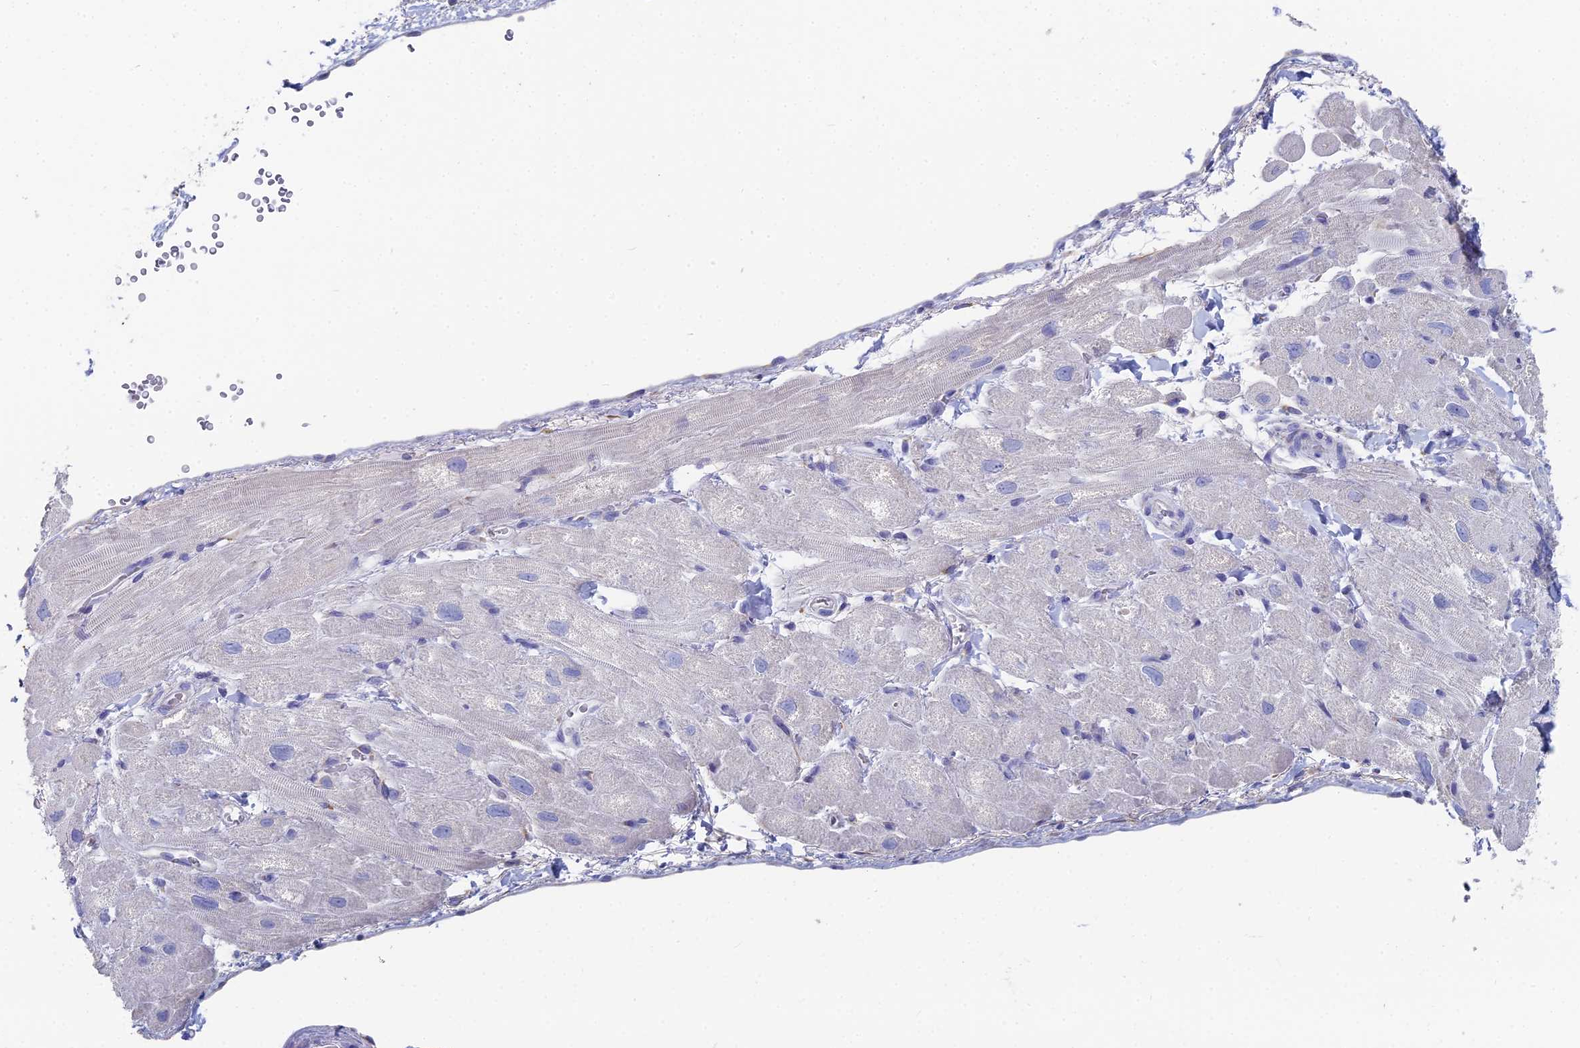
{"staining": {"intensity": "moderate", "quantity": "<25%", "location": "cytoplasmic/membranous"}, "tissue": "heart muscle", "cell_type": "Cardiomyocytes", "image_type": "normal", "snomed": [{"axis": "morphology", "description": "Normal tissue, NOS"}, {"axis": "topography", "description": "Heart"}], "caption": "Normal heart muscle demonstrates moderate cytoplasmic/membranous expression in approximately <25% of cardiomyocytes, visualized by immunohistochemistry. (Stains: DAB in brown, nuclei in blue, Microscopy: brightfield microscopy at high magnification).", "gene": "TNNT3", "patient": {"sex": "male", "age": 65}}